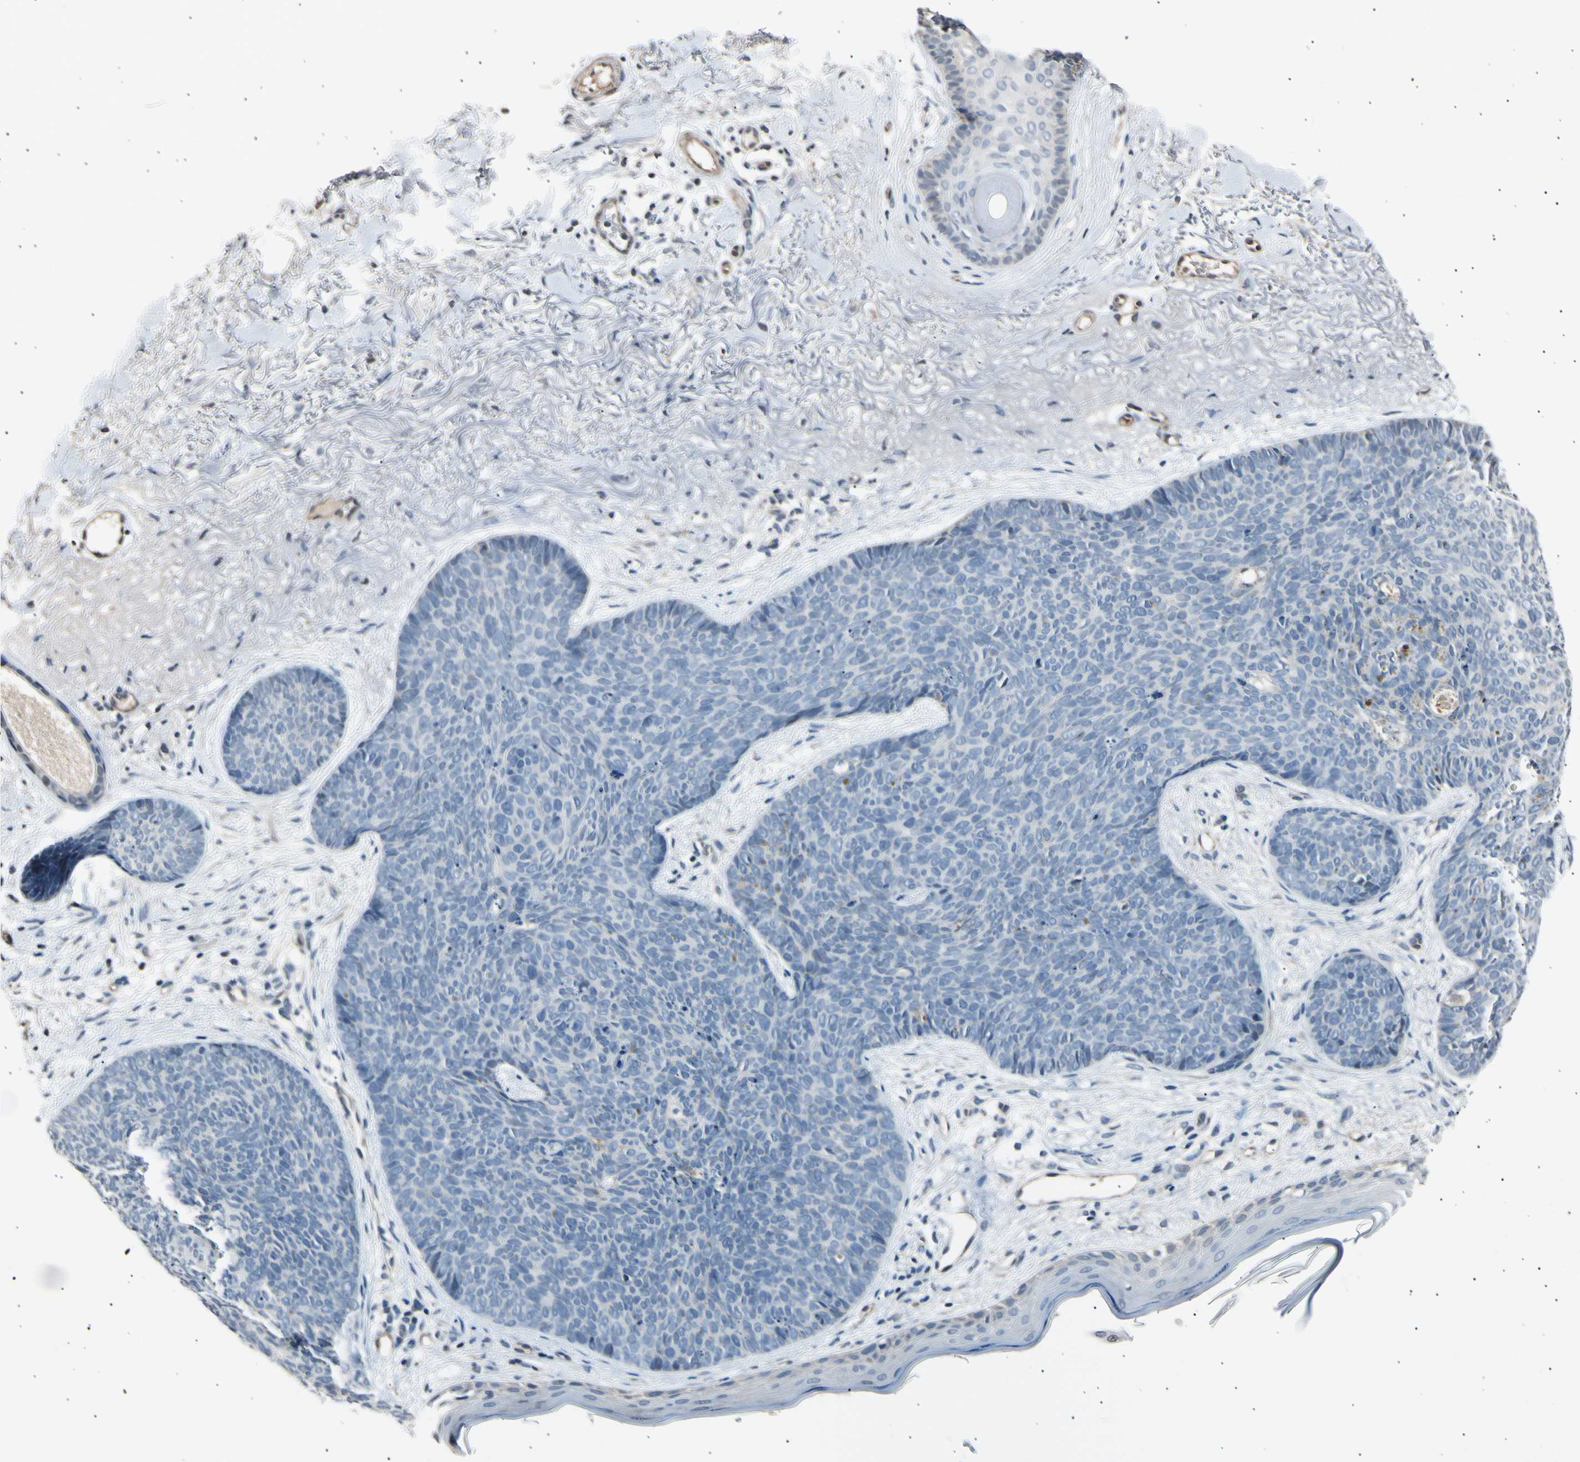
{"staining": {"intensity": "negative", "quantity": "none", "location": "none"}, "tissue": "skin cancer", "cell_type": "Tumor cells", "image_type": "cancer", "snomed": [{"axis": "morphology", "description": "Normal tissue, NOS"}, {"axis": "morphology", "description": "Basal cell carcinoma"}, {"axis": "topography", "description": "Skin"}], "caption": "This is a photomicrograph of immunohistochemistry (IHC) staining of skin cancer (basal cell carcinoma), which shows no staining in tumor cells.", "gene": "AK1", "patient": {"sex": "female", "age": 70}}